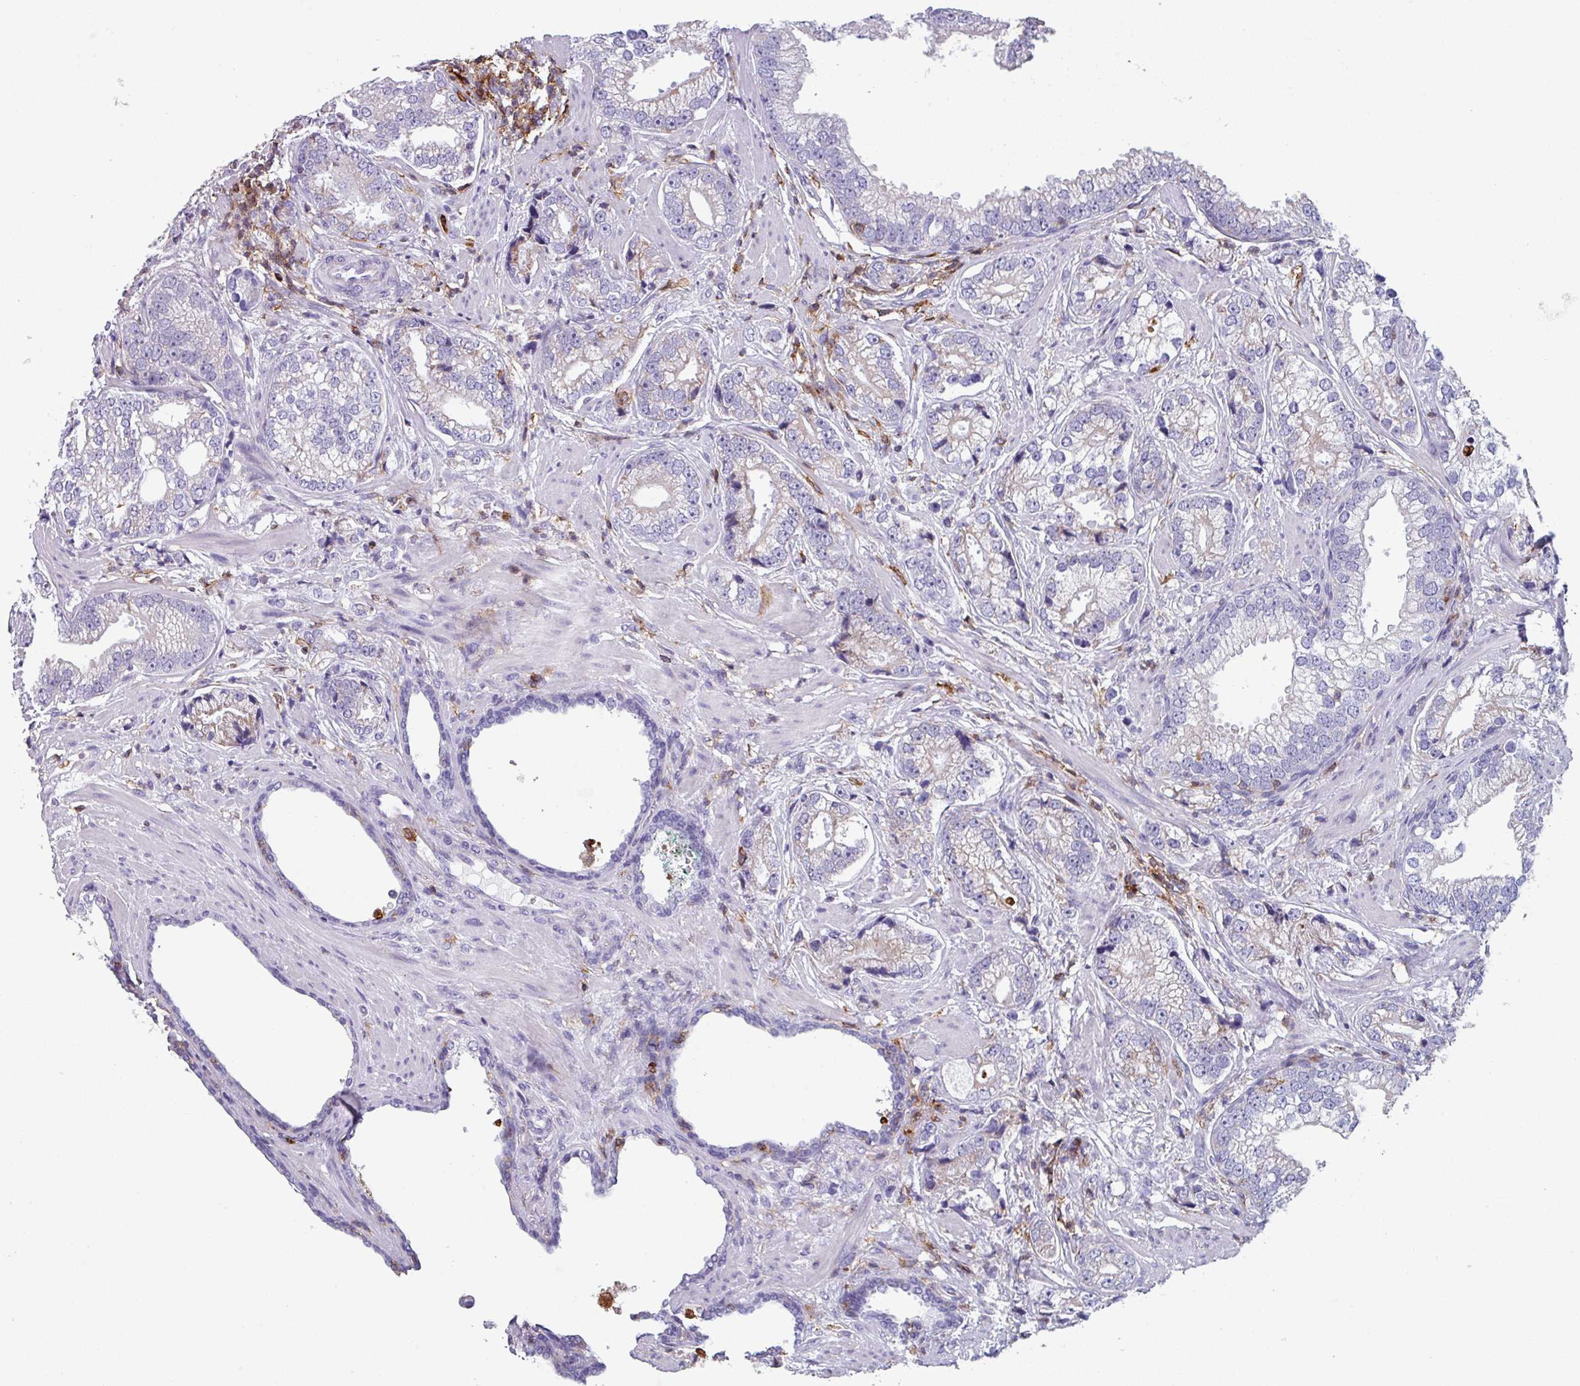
{"staining": {"intensity": "negative", "quantity": "none", "location": "none"}, "tissue": "prostate cancer", "cell_type": "Tumor cells", "image_type": "cancer", "snomed": [{"axis": "morphology", "description": "Adenocarcinoma, High grade"}, {"axis": "topography", "description": "Prostate"}], "caption": "Immunohistochemistry (IHC) photomicrograph of prostate cancer stained for a protein (brown), which displays no expression in tumor cells.", "gene": "EXOSC5", "patient": {"sex": "male", "age": 75}}